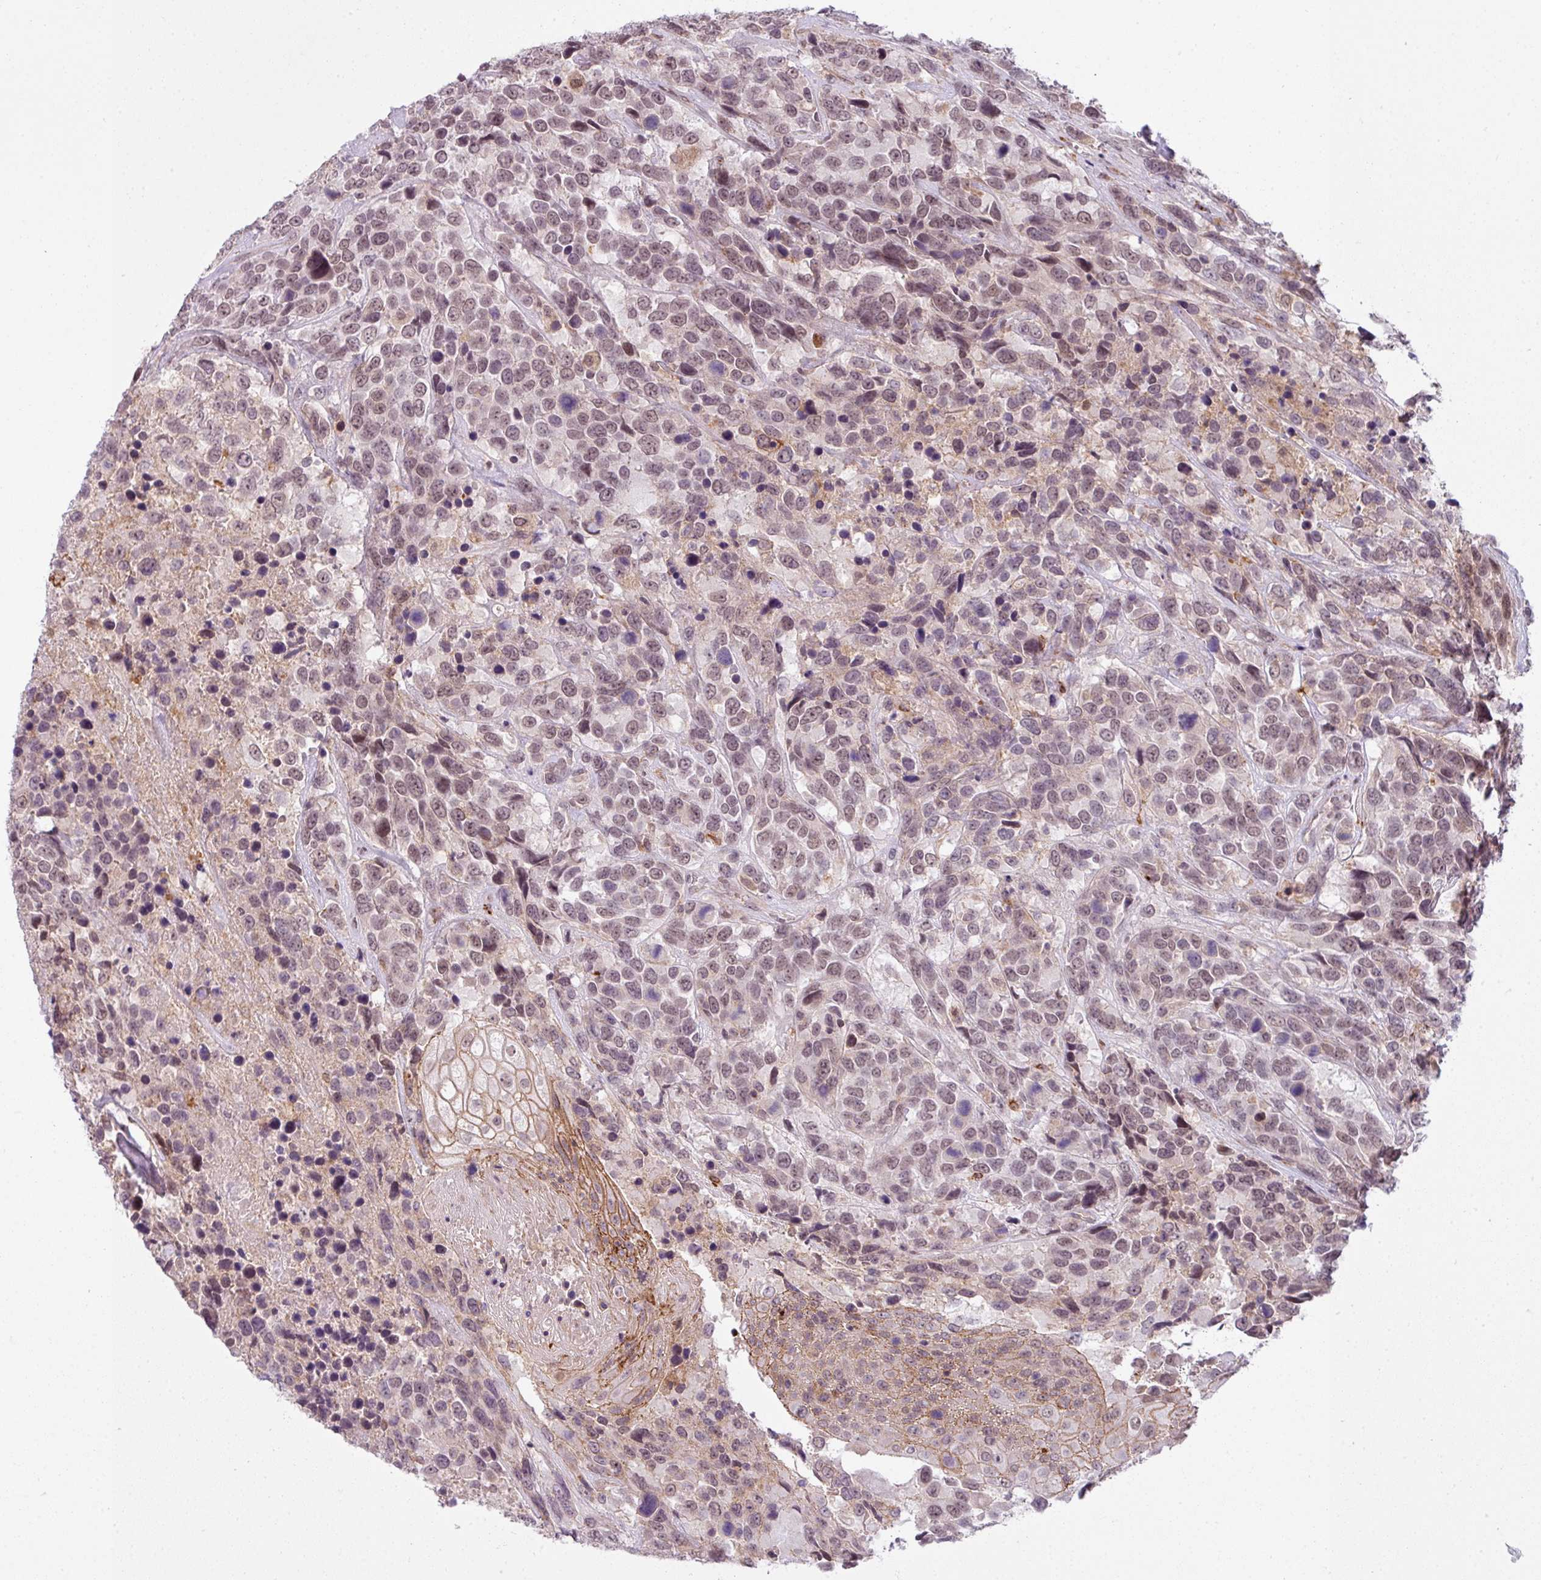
{"staining": {"intensity": "weak", "quantity": ">75%", "location": "nuclear"}, "tissue": "urothelial cancer", "cell_type": "Tumor cells", "image_type": "cancer", "snomed": [{"axis": "morphology", "description": "Urothelial carcinoma, High grade"}, {"axis": "topography", "description": "Urinary bladder"}], "caption": "An image of human high-grade urothelial carcinoma stained for a protein displays weak nuclear brown staining in tumor cells.", "gene": "ZC2HC1C", "patient": {"sex": "female", "age": 70}}